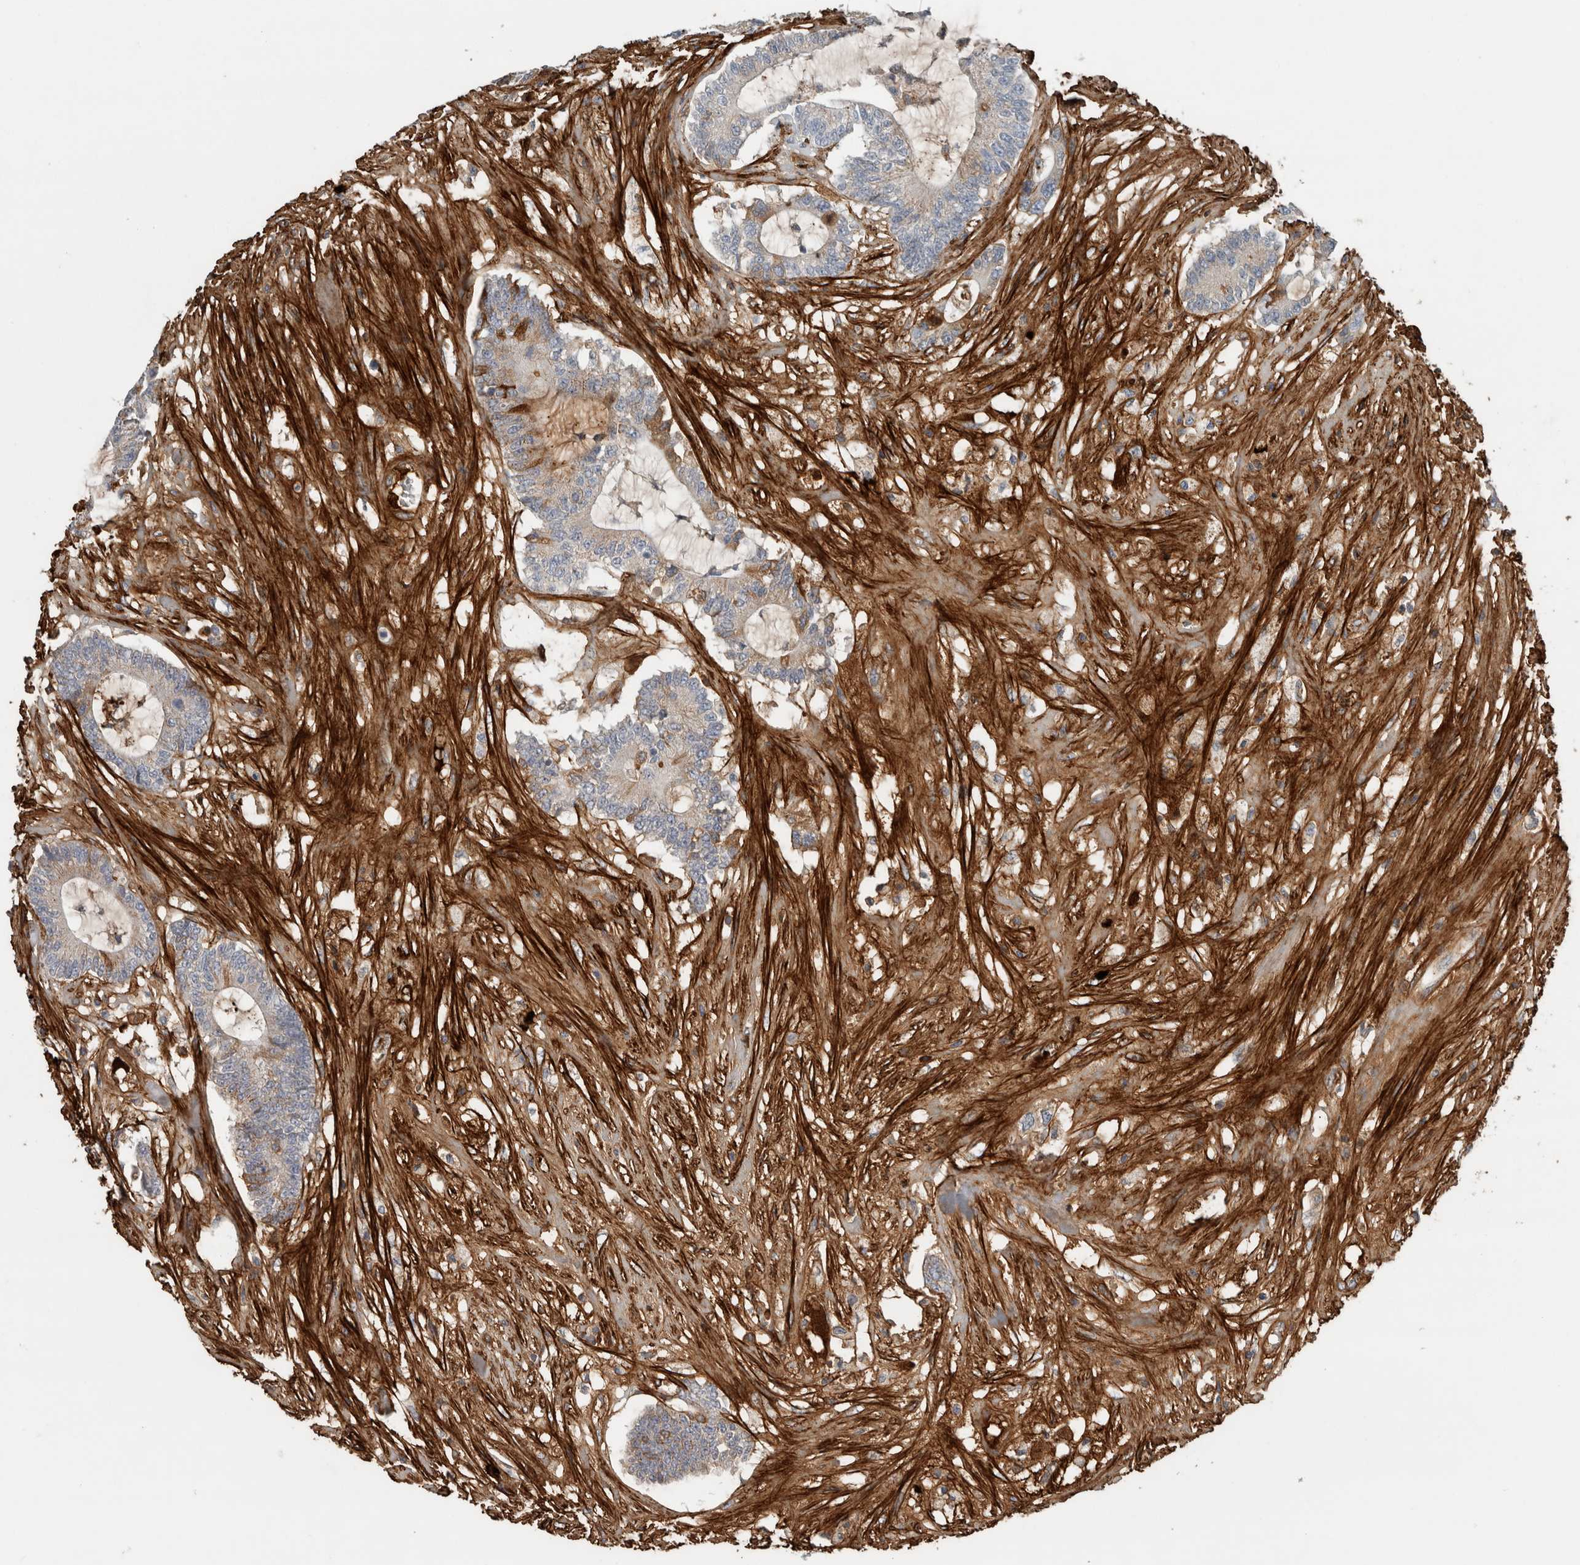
{"staining": {"intensity": "weak", "quantity": "<25%", "location": "cytoplasmic/membranous"}, "tissue": "colorectal cancer", "cell_type": "Tumor cells", "image_type": "cancer", "snomed": [{"axis": "morphology", "description": "Adenocarcinoma, NOS"}, {"axis": "topography", "description": "Colon"}], "caption": "Adenocarcinoma (colorectal) was stained to show a protein in brown. There is no significant staining in tumor cells.", "gene": "FN1", "patient": {"sex": "female", "age": 84}}